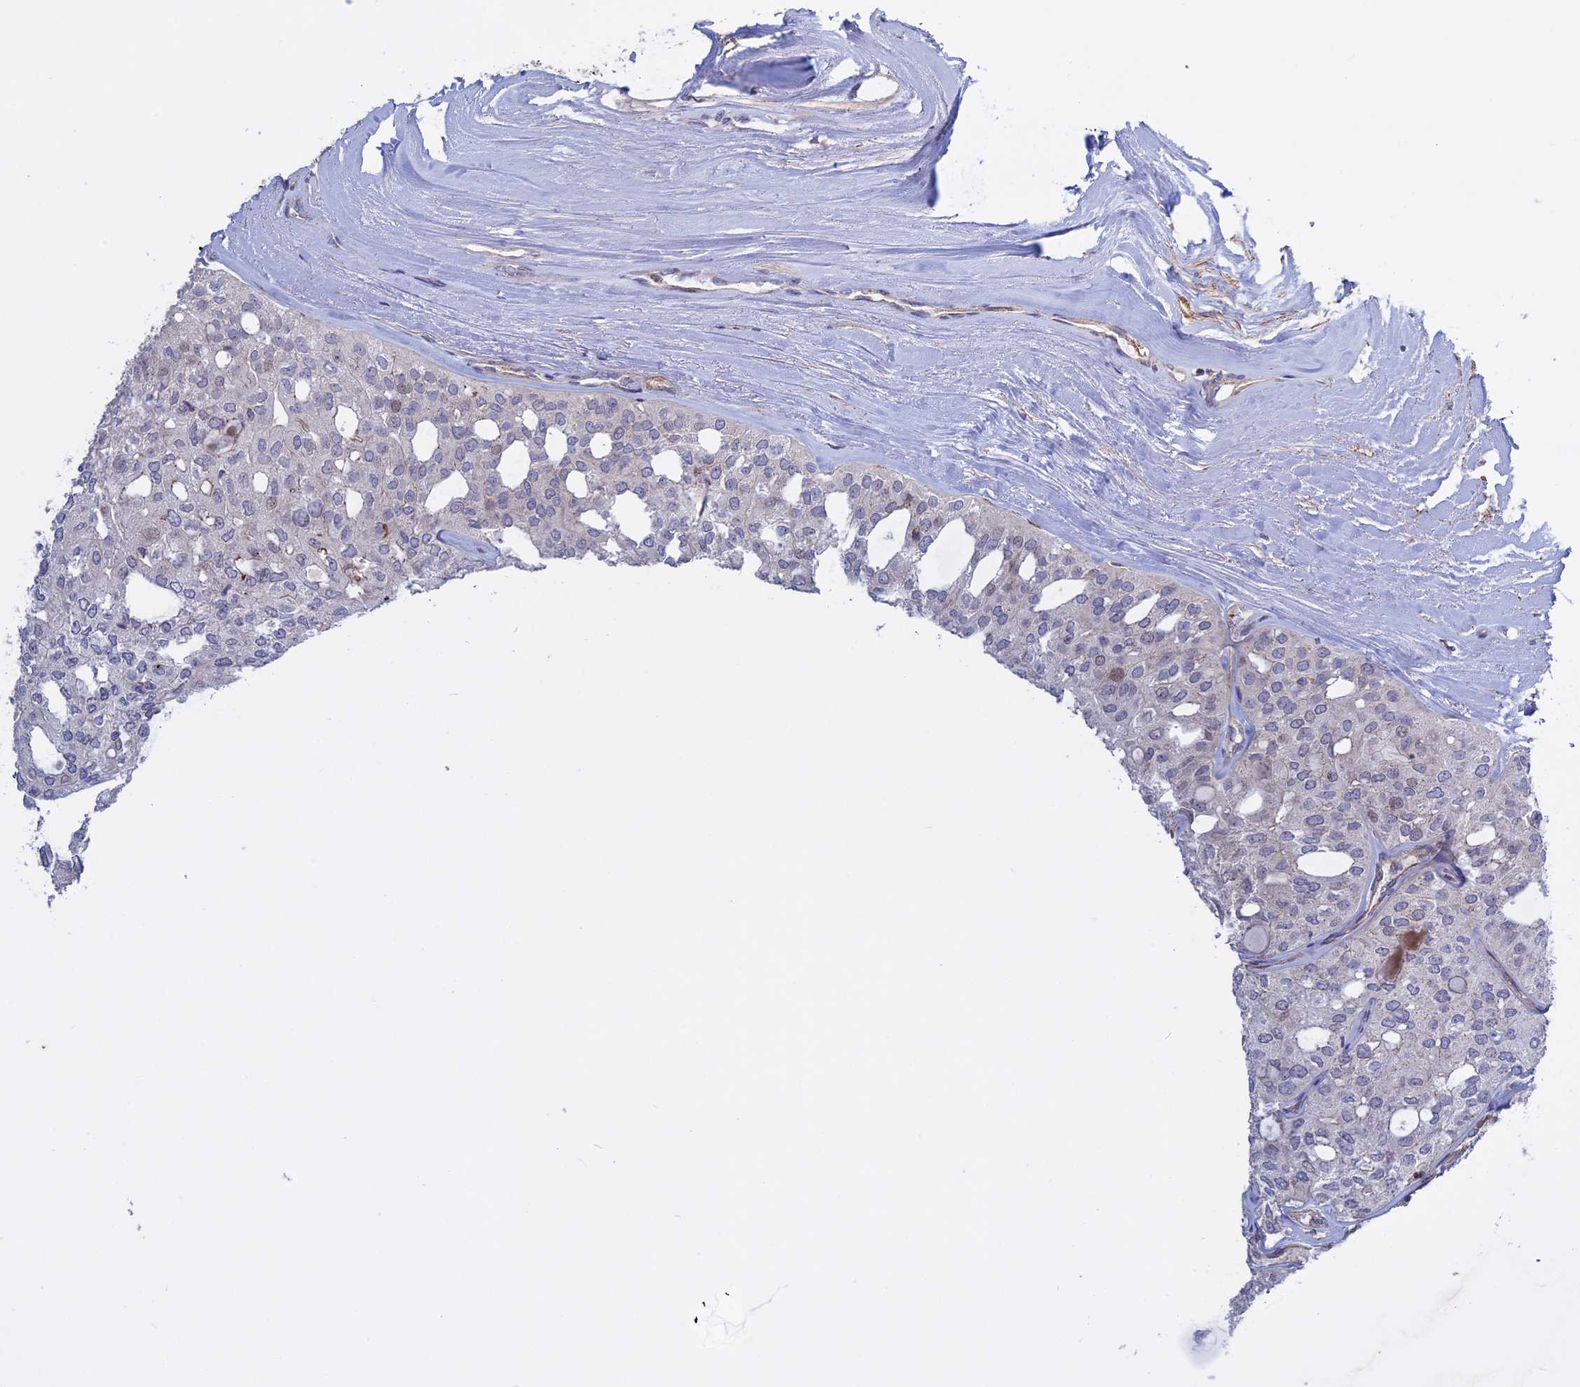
{"staining": {"intensity": "negative", "quantity": "none", "location": "none"}, "tissue": "thyroid cancer", "cell_type": "Tumor cells", "image_type": "cancer", "snomed": [{"axis": "morphology", "description": "Follicular adenoma carcinoma, NOS"}, {"axis": "topography", "description": "Thyroid gland"}], "caption": "This is an immunohistochemistry image of human thyroid cancer (follicular adenoma carcinoma). There is no staining in tumor cells.", "gene": "LYPD5", "patient": {"sex": "male", "age": 75}}